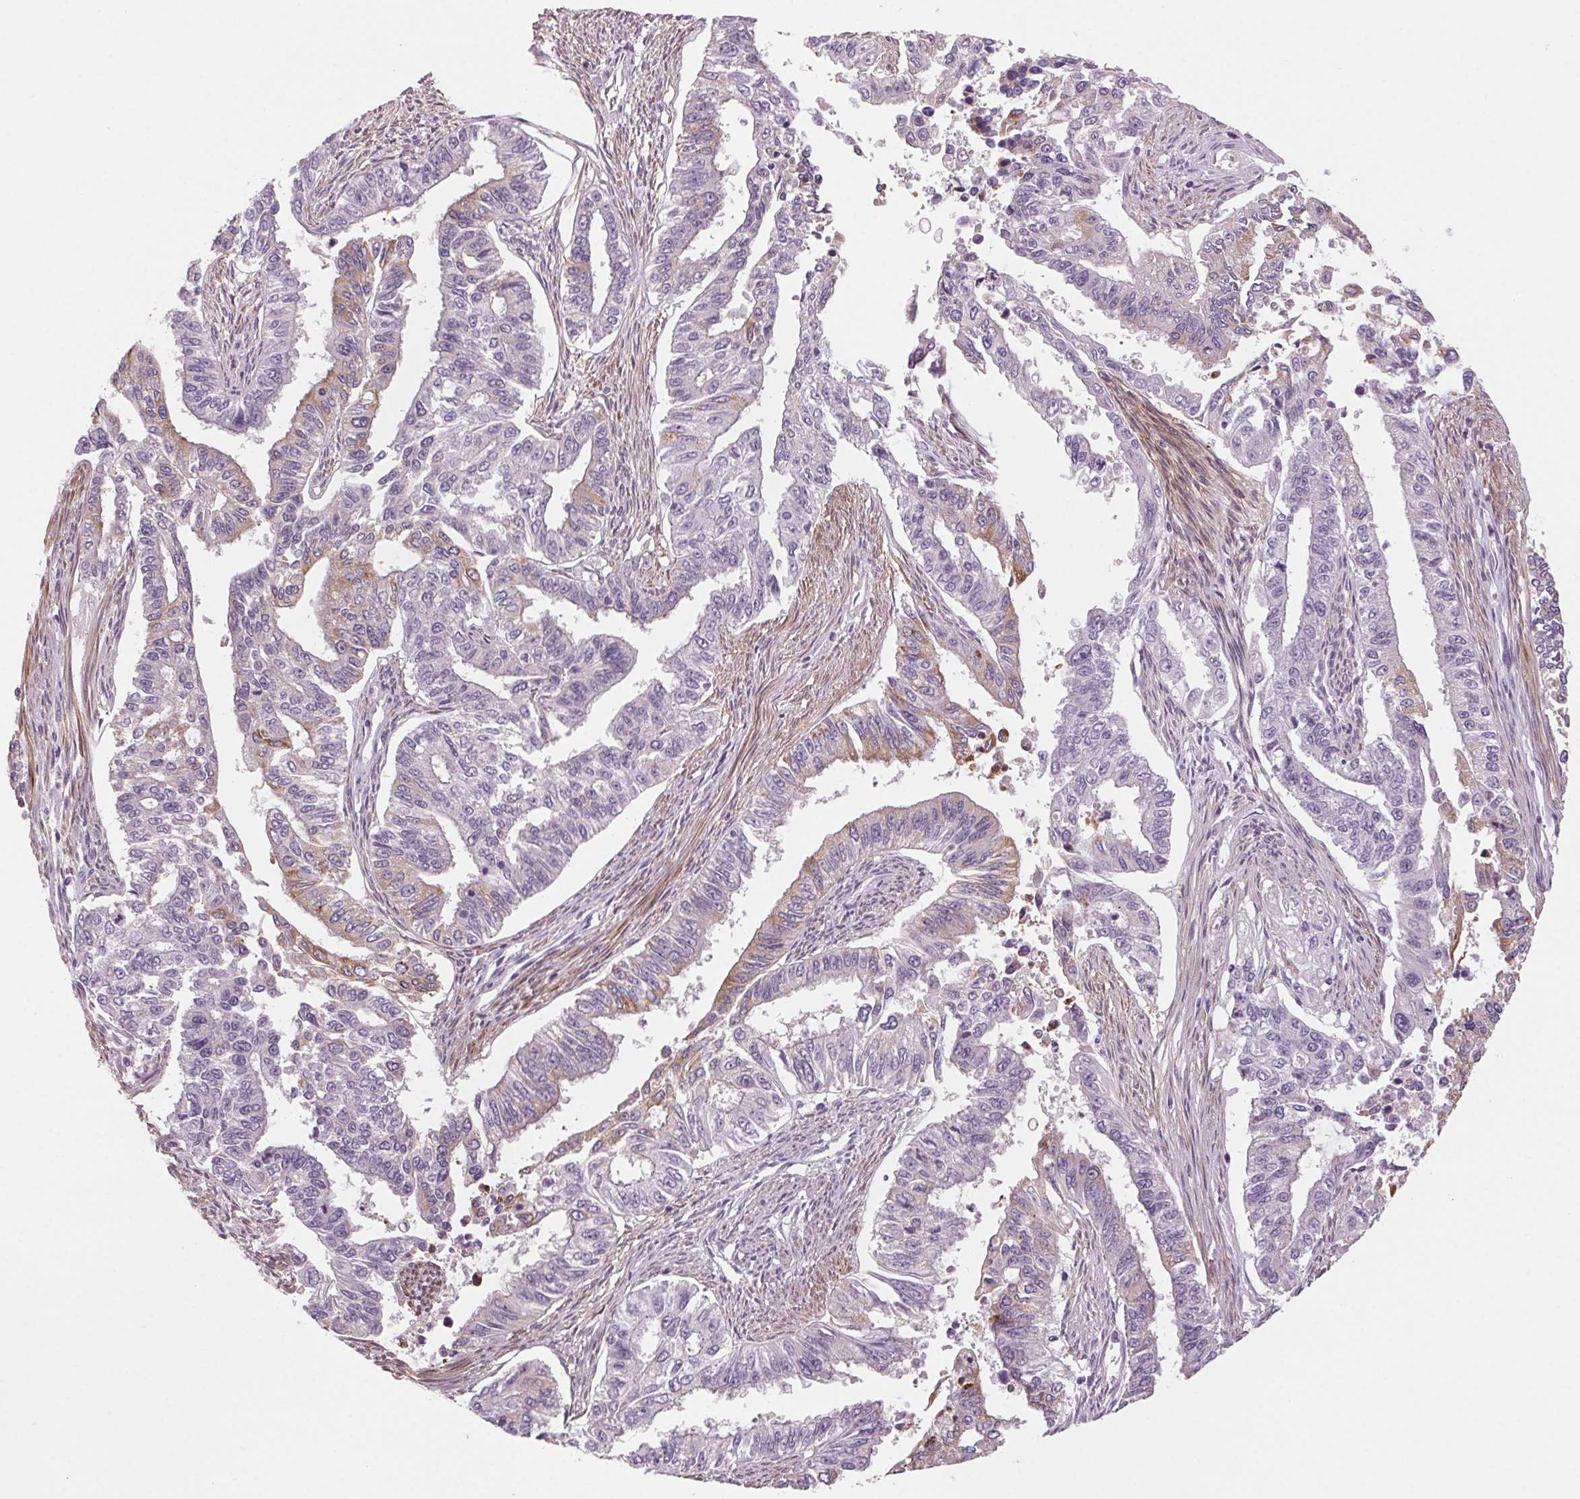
{"staining": {"intensity": "moderate", "quantity": "<25%", "location": "cytoplasmic/membranous"}, "tissue": "endometrial cancer", "cell_type": "Tumor cells", "image_type": "cancer", "snomed": [{"axis": "morphology", "description": "Adenocarcinoma, NOS"}, {"axis": "topography", "description": "Uterus"}], "caption": "Endometrial cancer (adenocarcinoma) stained with a protein marker reveals moderate staining in tumor cells.", "gene": "HHLA2", "patient": {"sex": "female", "age": 59}}